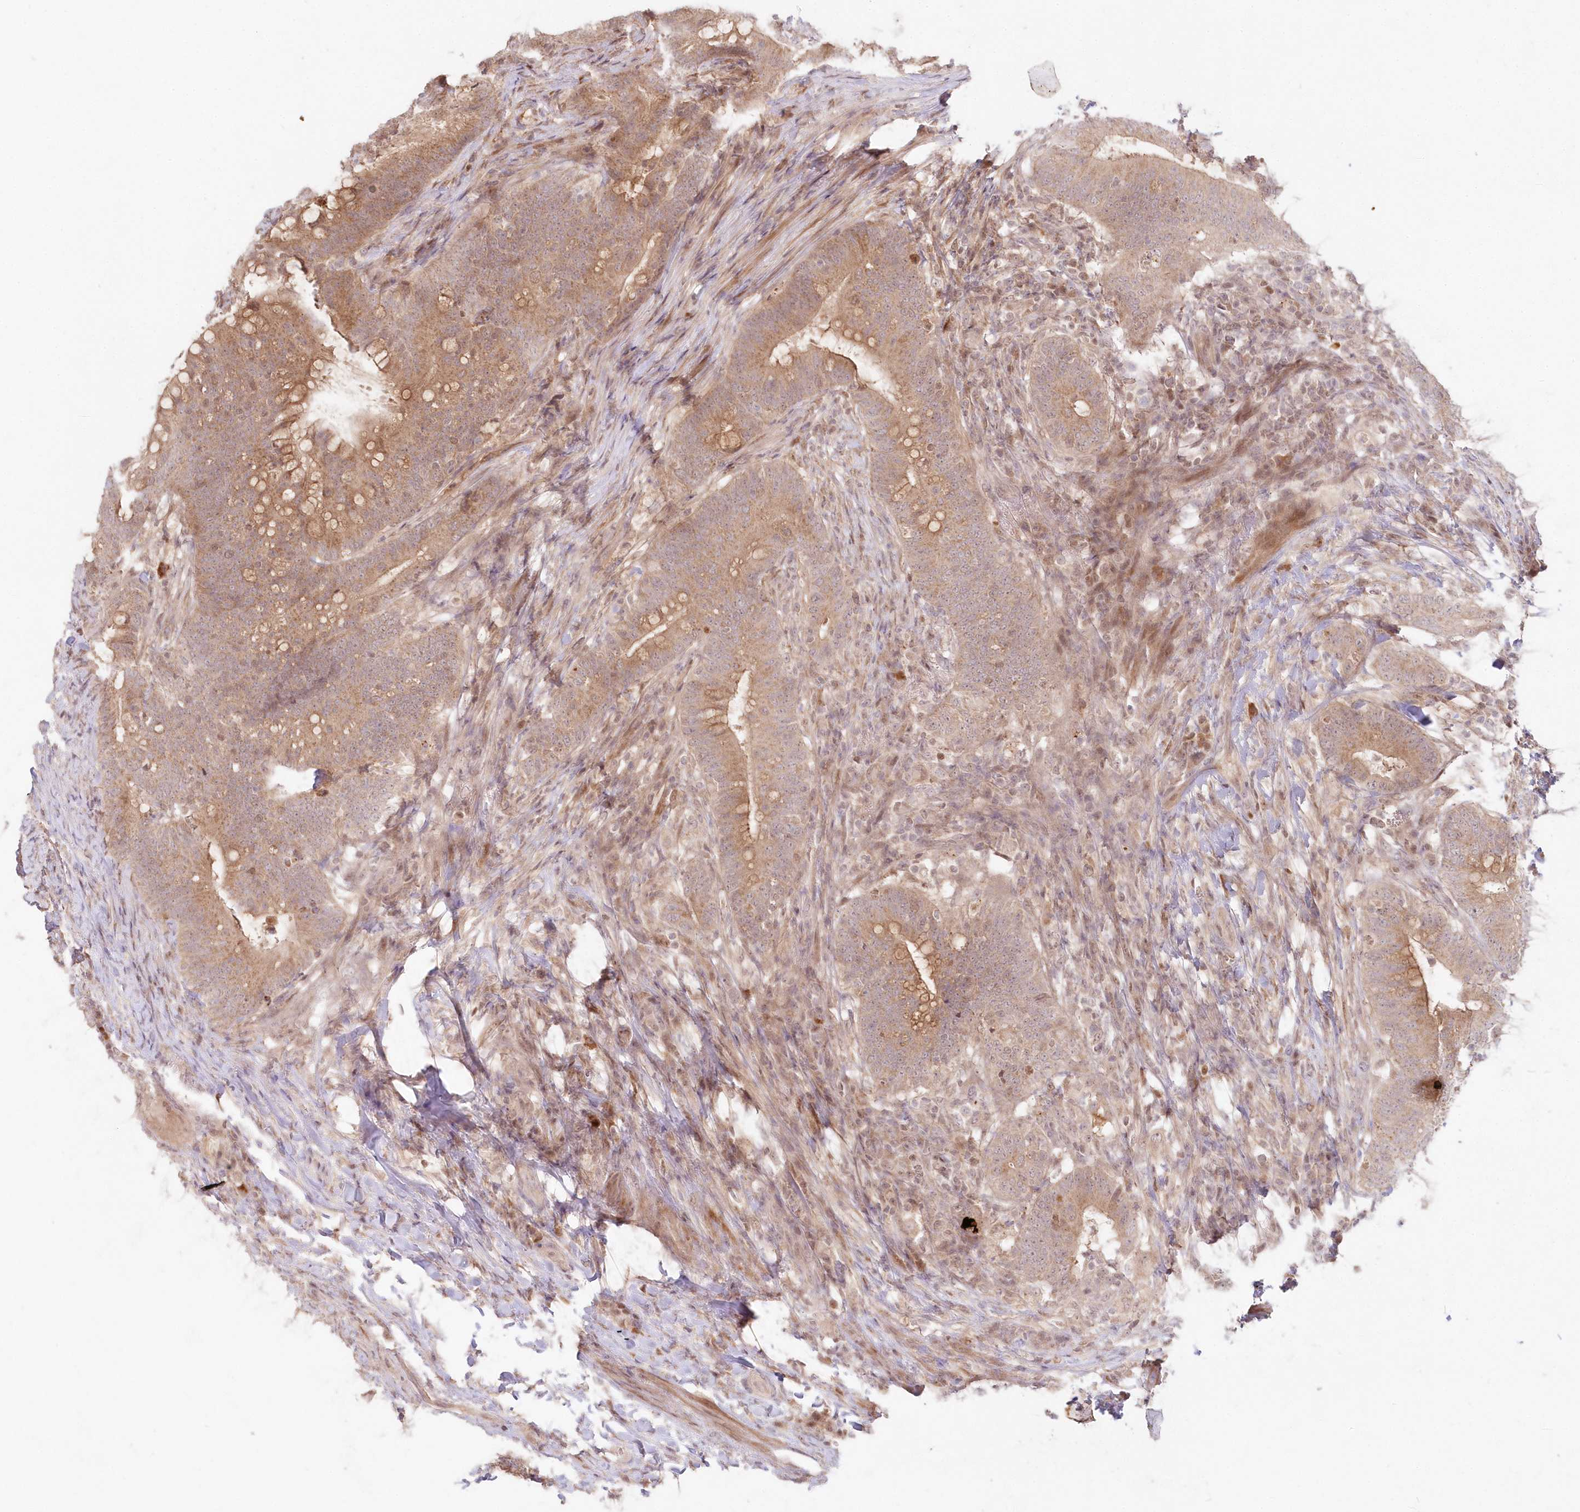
{"staining": {"intensity": "moderate", "quantity": ">75%", "location": "cytoplasmic/membranous"}, "tissue": "colorectal cancer", "cell_type": "Tumor cells", "image_type": "cancer", "snomed": [{"axis": "morphology", "description": "Adenocarcinoma, NOS"}, {"axis": "topography", "description": "Colon"}], "caption": "Moderate cytoplasmic/membranous protein staining is identified in approximately >75% of tumor cells in colorectal adenocarcinoma.", "gene": "ASCC1", "patient": {"sex": "female", "age": 66}}